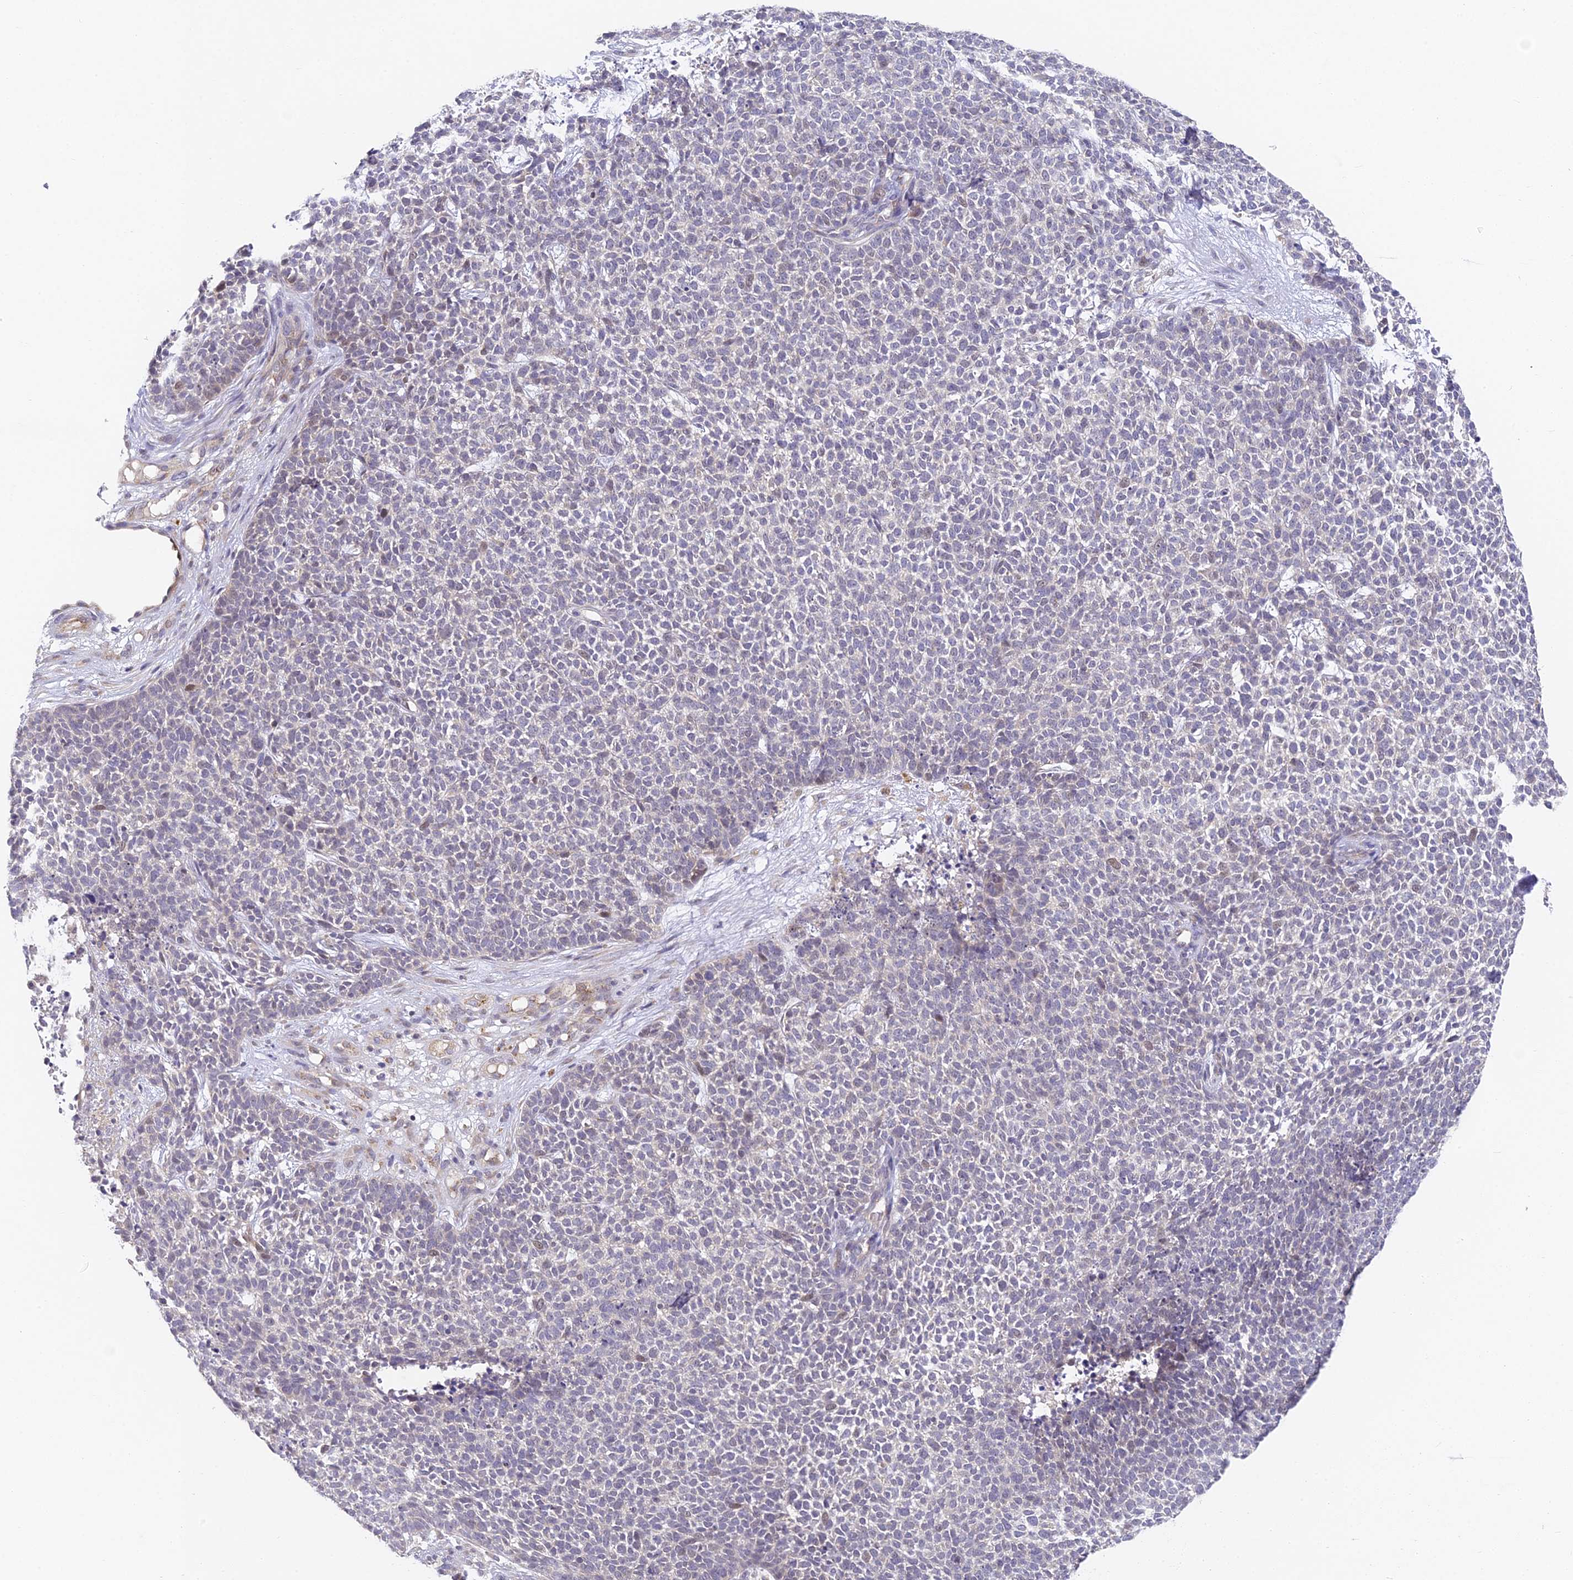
{"staining": {"intensity": "weak", "quantity": "<25%", "location": "cytoplasmic/membranous,nuclear"}, "tissue": "skin cancer", "cell_type": "Tumor cells", "image_type": "cancer", "snomed": [{"axis": "morphology", "description": "Basal cell carcinoma"}, {"axis": "topography", "description": "Skin"}], "caption": "High magnification brightfield microscopy of skin basal cell carcinoma stained with DAB (3,3'-diaminobenzidine) (brown) and counterstained with hematoxylin (blue): tumor cells show no significant expression.", "gene": "DNAAF10", "patient": {"sex": "female", "age": 84}}